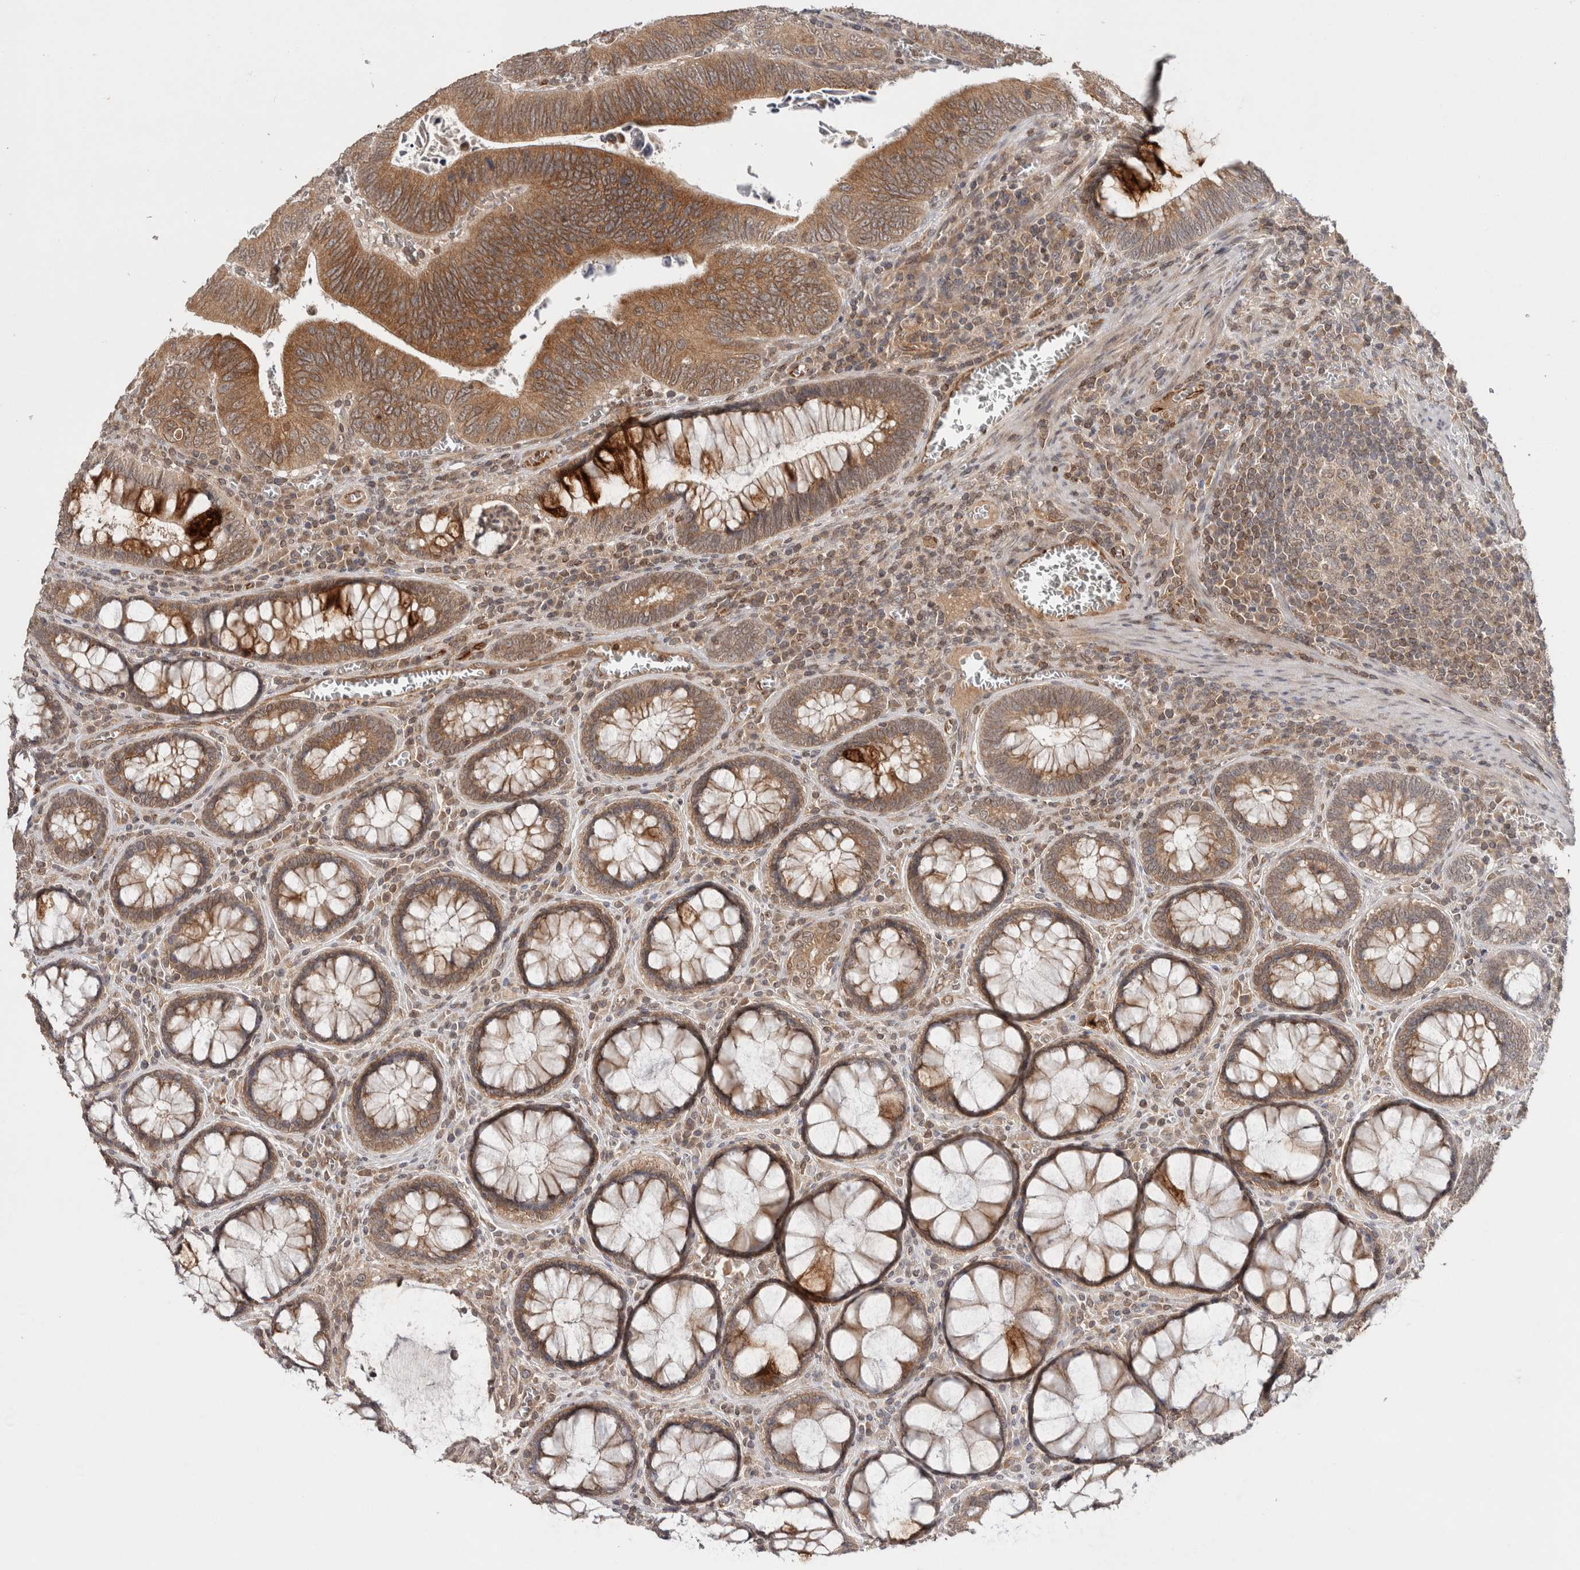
{"staining": {"intensity": "moderate", "quantity": ">75%", "location": "cytoplasmic/membranous"}, "tissue": "colorectal cancer", "cell_type": "Tumor cells", "image_type": "cancer", "snomed": [{"axis": "morphology", "description": "Inflammation, NOS"}, {"axis": "morphology", "description": "Adenocarcinoma, NOS"}, {"axis": "topography", "description": "Colon"}], "caption": "Tumor cells reveal medium levels of moderate cytoplasmic/membranous staining in approximately >75% of cells in adenocarcinoma (colorectal).", "gene": "HMOX2", "patient": {"sex": "male", "age": 72}}